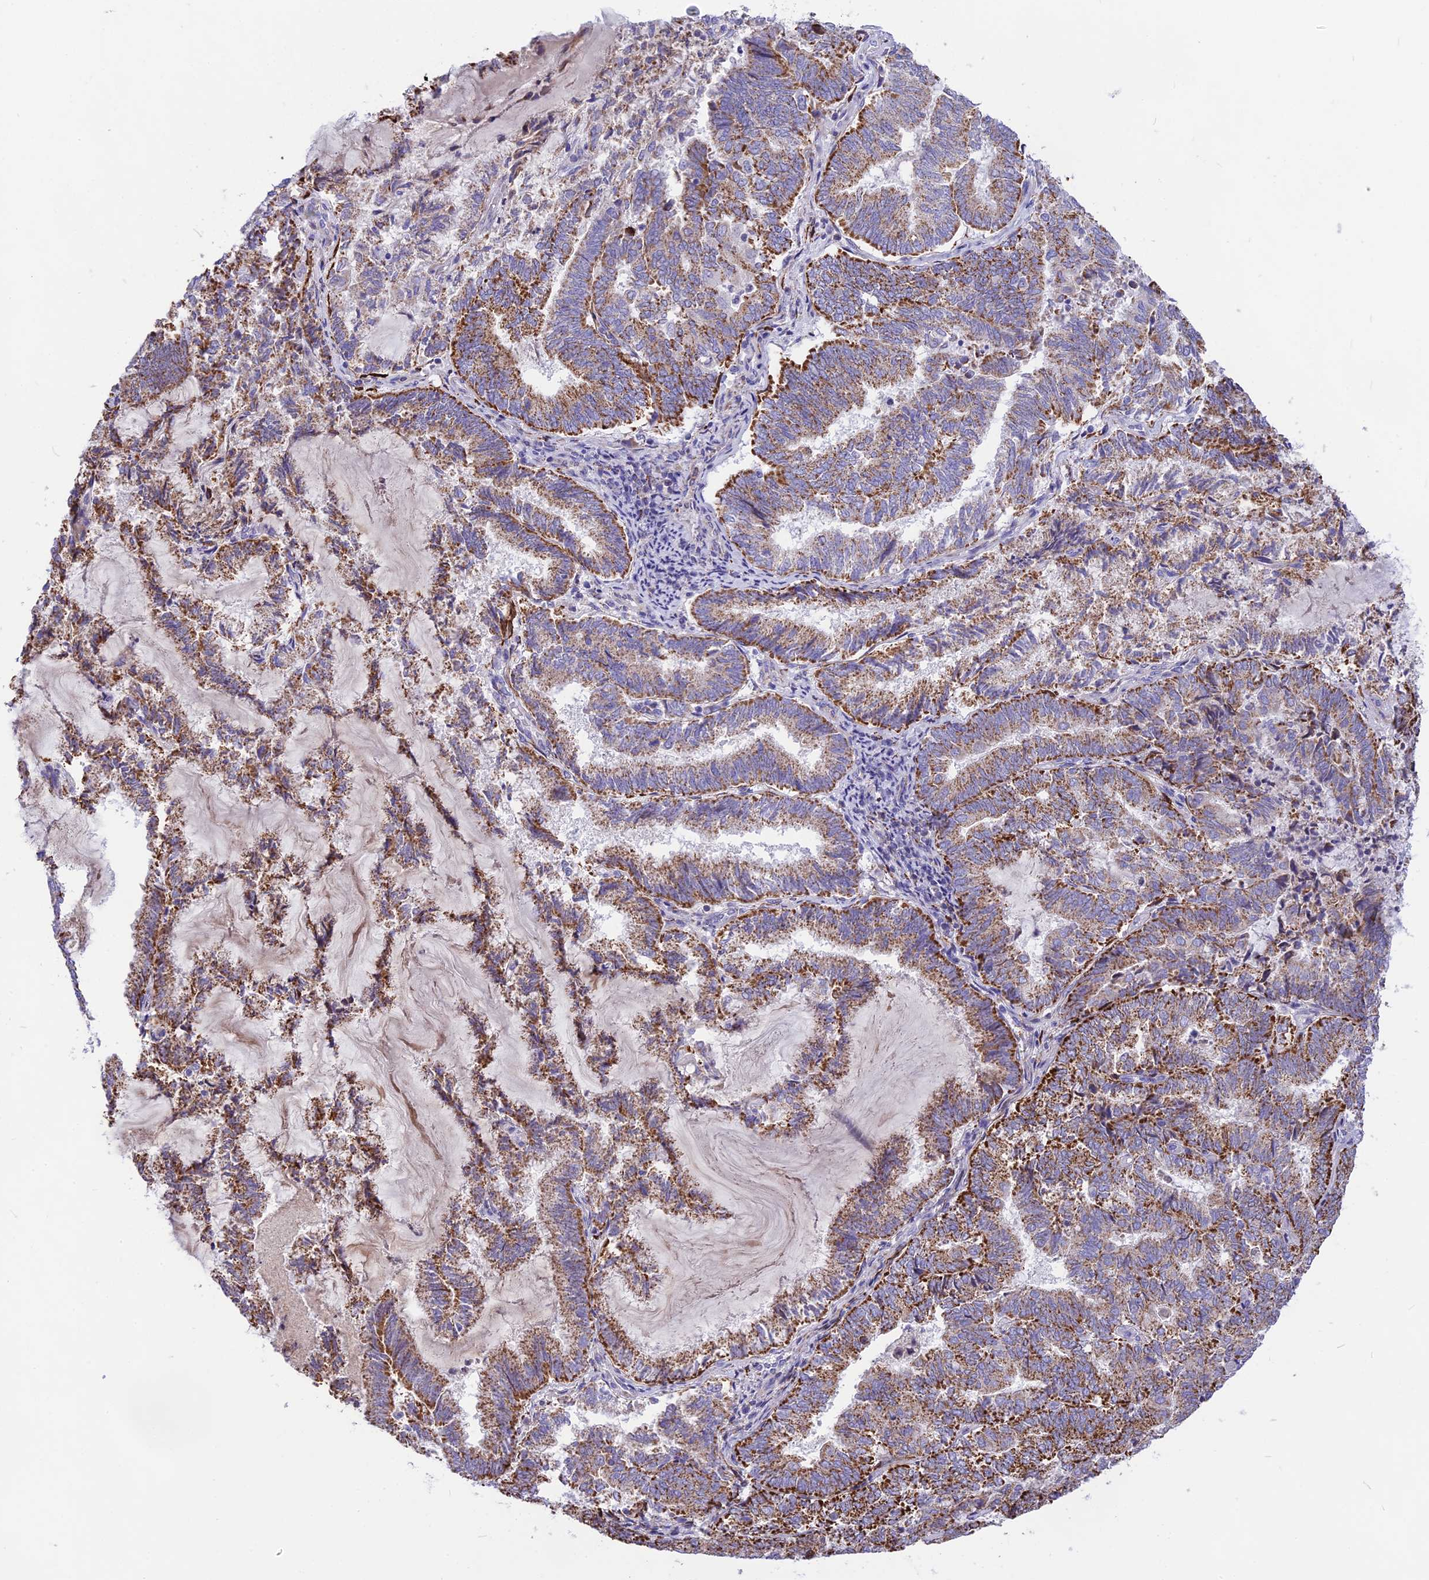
{"staining": {"intensity": "moderate", "quantity": "25%-75%", "location": "cytoplasmic/membranous"}, "tissue": "endometrial cancer", "cell_type": "Tumor cells", "image_type": "cancer", "snomed": [{"axis": "morphology", "description": "Adenocarcinoma, NOS"}, {"axis": "topography", "description": "Endometrium"}], "caption": "Endometrial adenocarcinoma tissue shows moderate cytoplasmic/membranous staining in about 25%-75% of tumor cells", "gene": "DOC2B", "patient": {"sex": "female", "age": 80}}